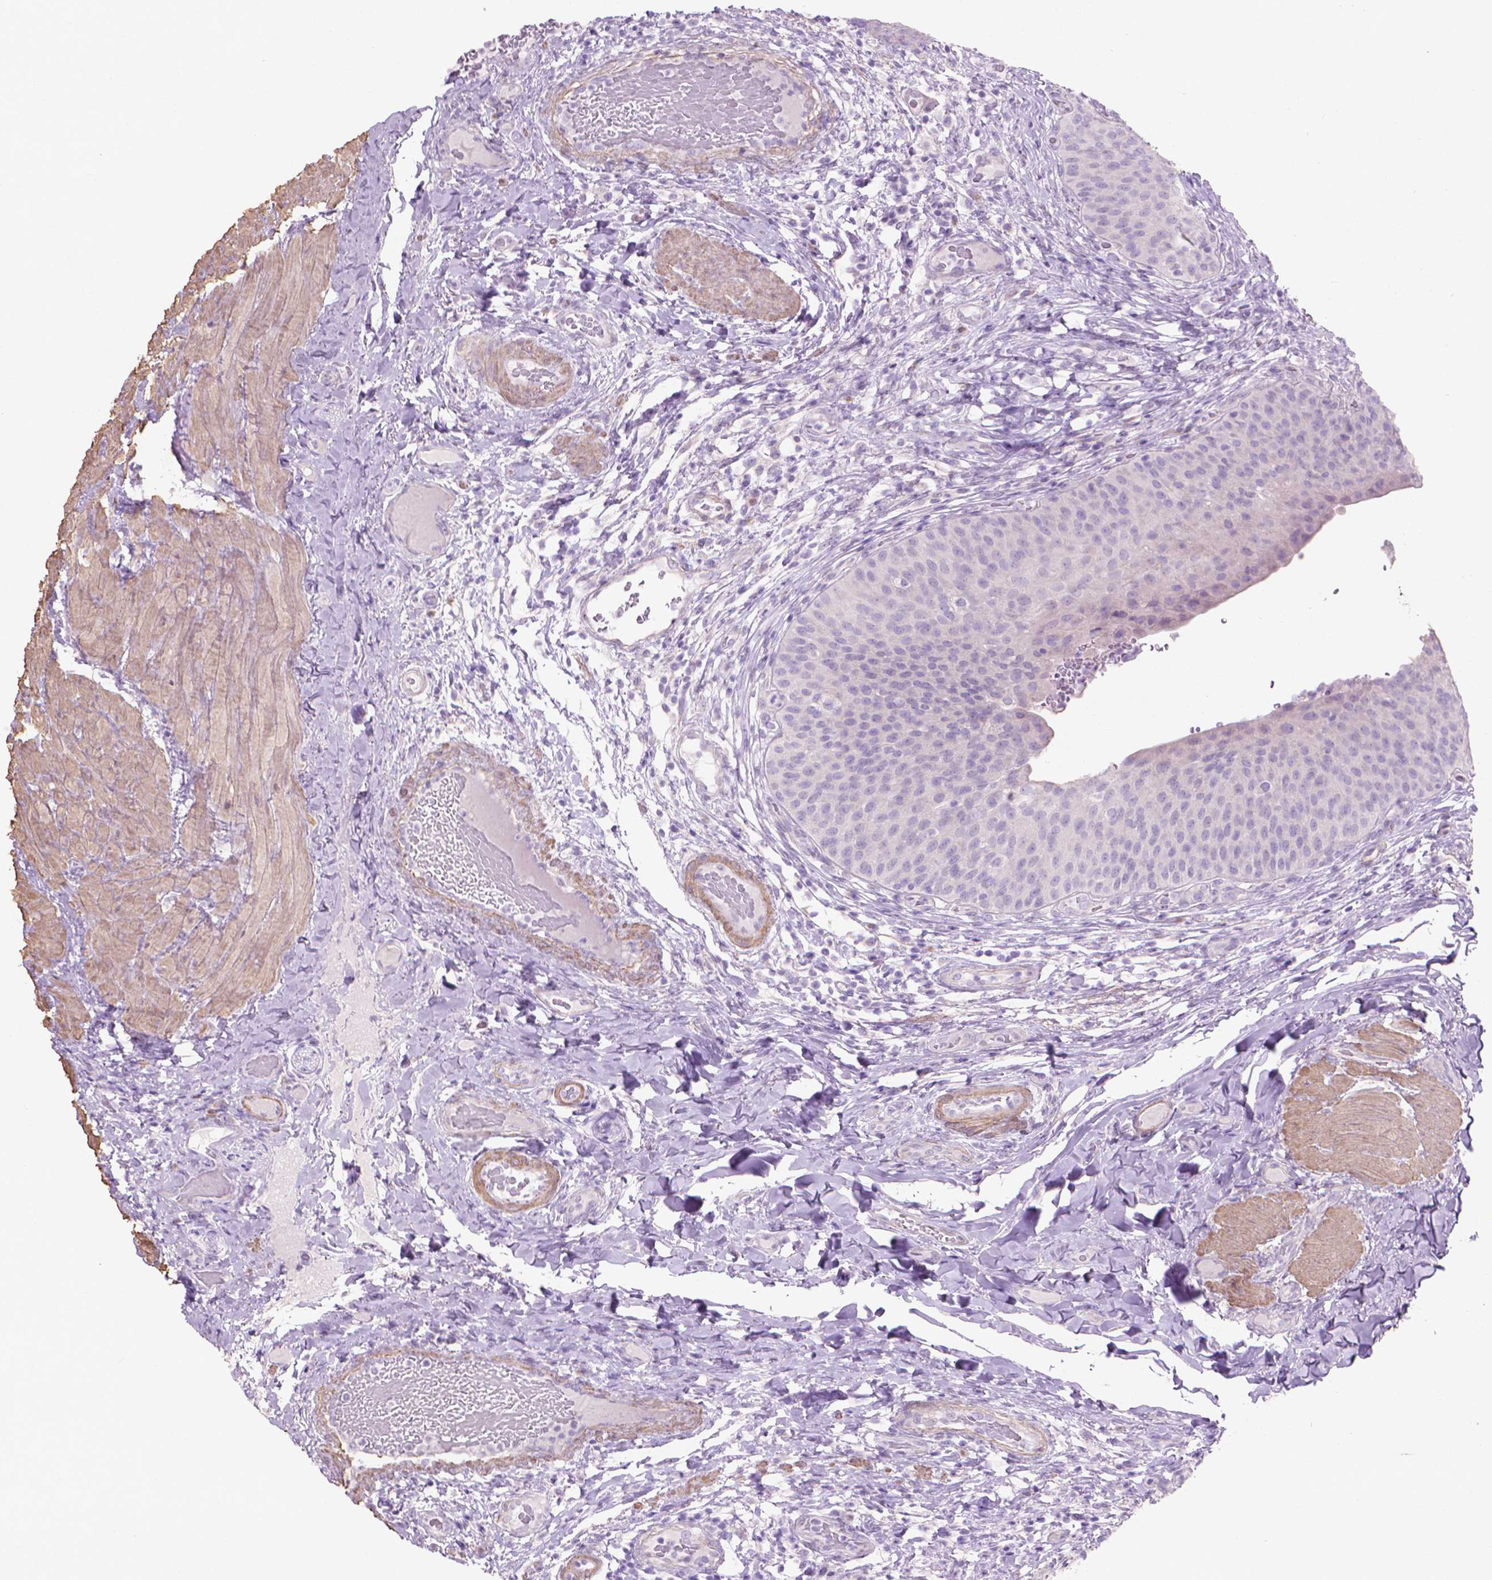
{"staining": {"intensity": "negative", "quantity": "none", "location": "none"}, "tissue": "urinary bladder", "cell_type": "Urothelial cells", "image_type": "normal", "snomed": [{"axis": "morphology", "description": "Normal tissue, NOS"}, {"axis": "topography", "description": "Urinary bladder"}], "caption": "The histopathology image exhibits no significant staining in urothelial cells of urinary bladder. Nuclei are stained in blue.", "gene": "AQP10", "patient": {"sex": "male", "age": 66}}